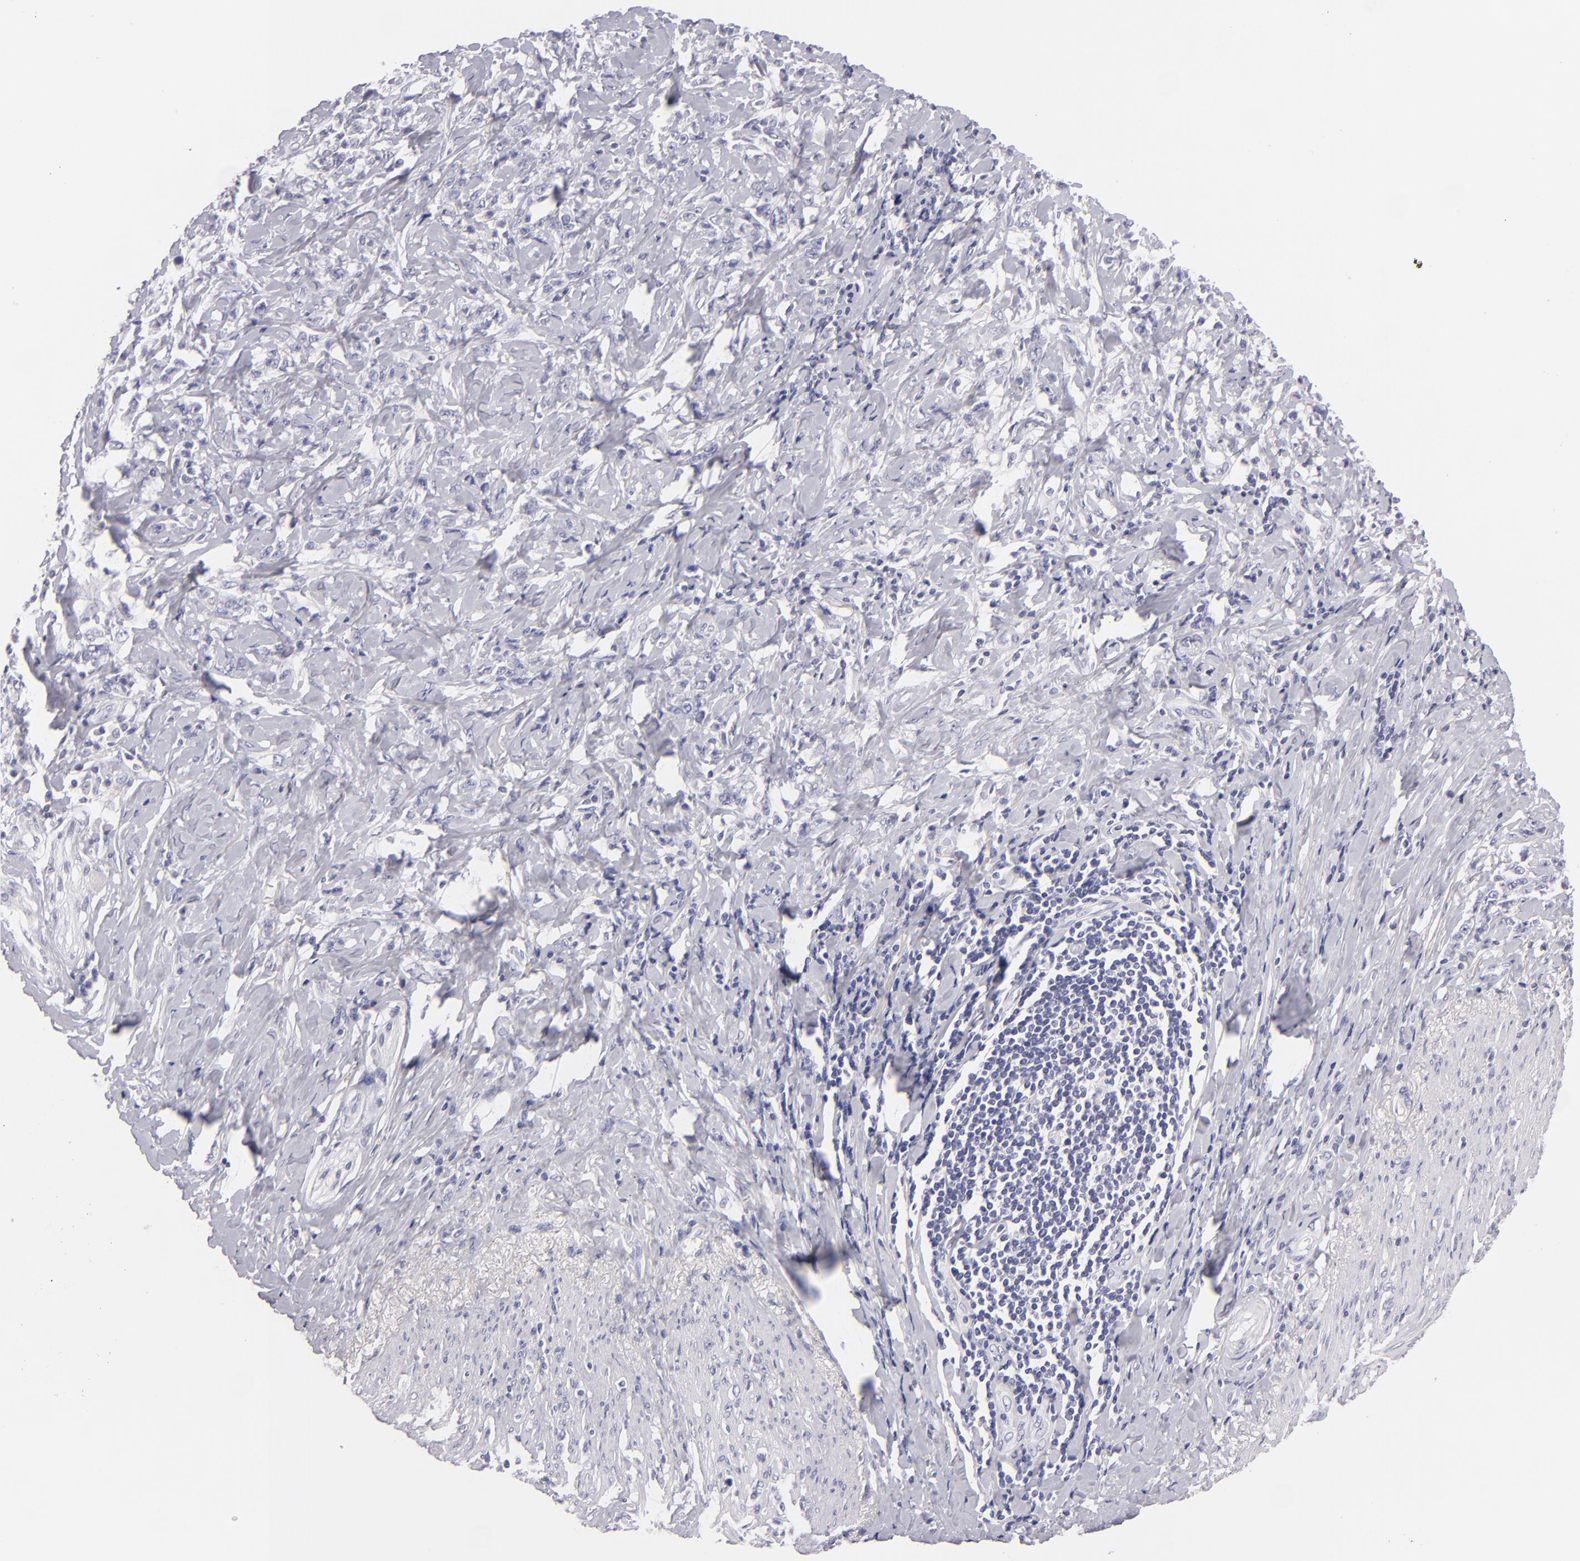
{"staining": {"intensity": "negative", "quantity": "none", "location": "none"}, "tissue": "stomach cancer", "cell_type": "Tumor cells", "image_type": "cancer", "snomed": [{"axis": "morphology", "description": "Adenocarcinoma, NOS"}, {"axis": "topography", "description": "Stomach, lower"}], "caption": "A micrograph of stomach cancer (adenocarcinoma) stained for a protein reveals no brown staining in tumor cells.", "gene": "TNNC1", "patient": {"sex": "male", "age": 88}}